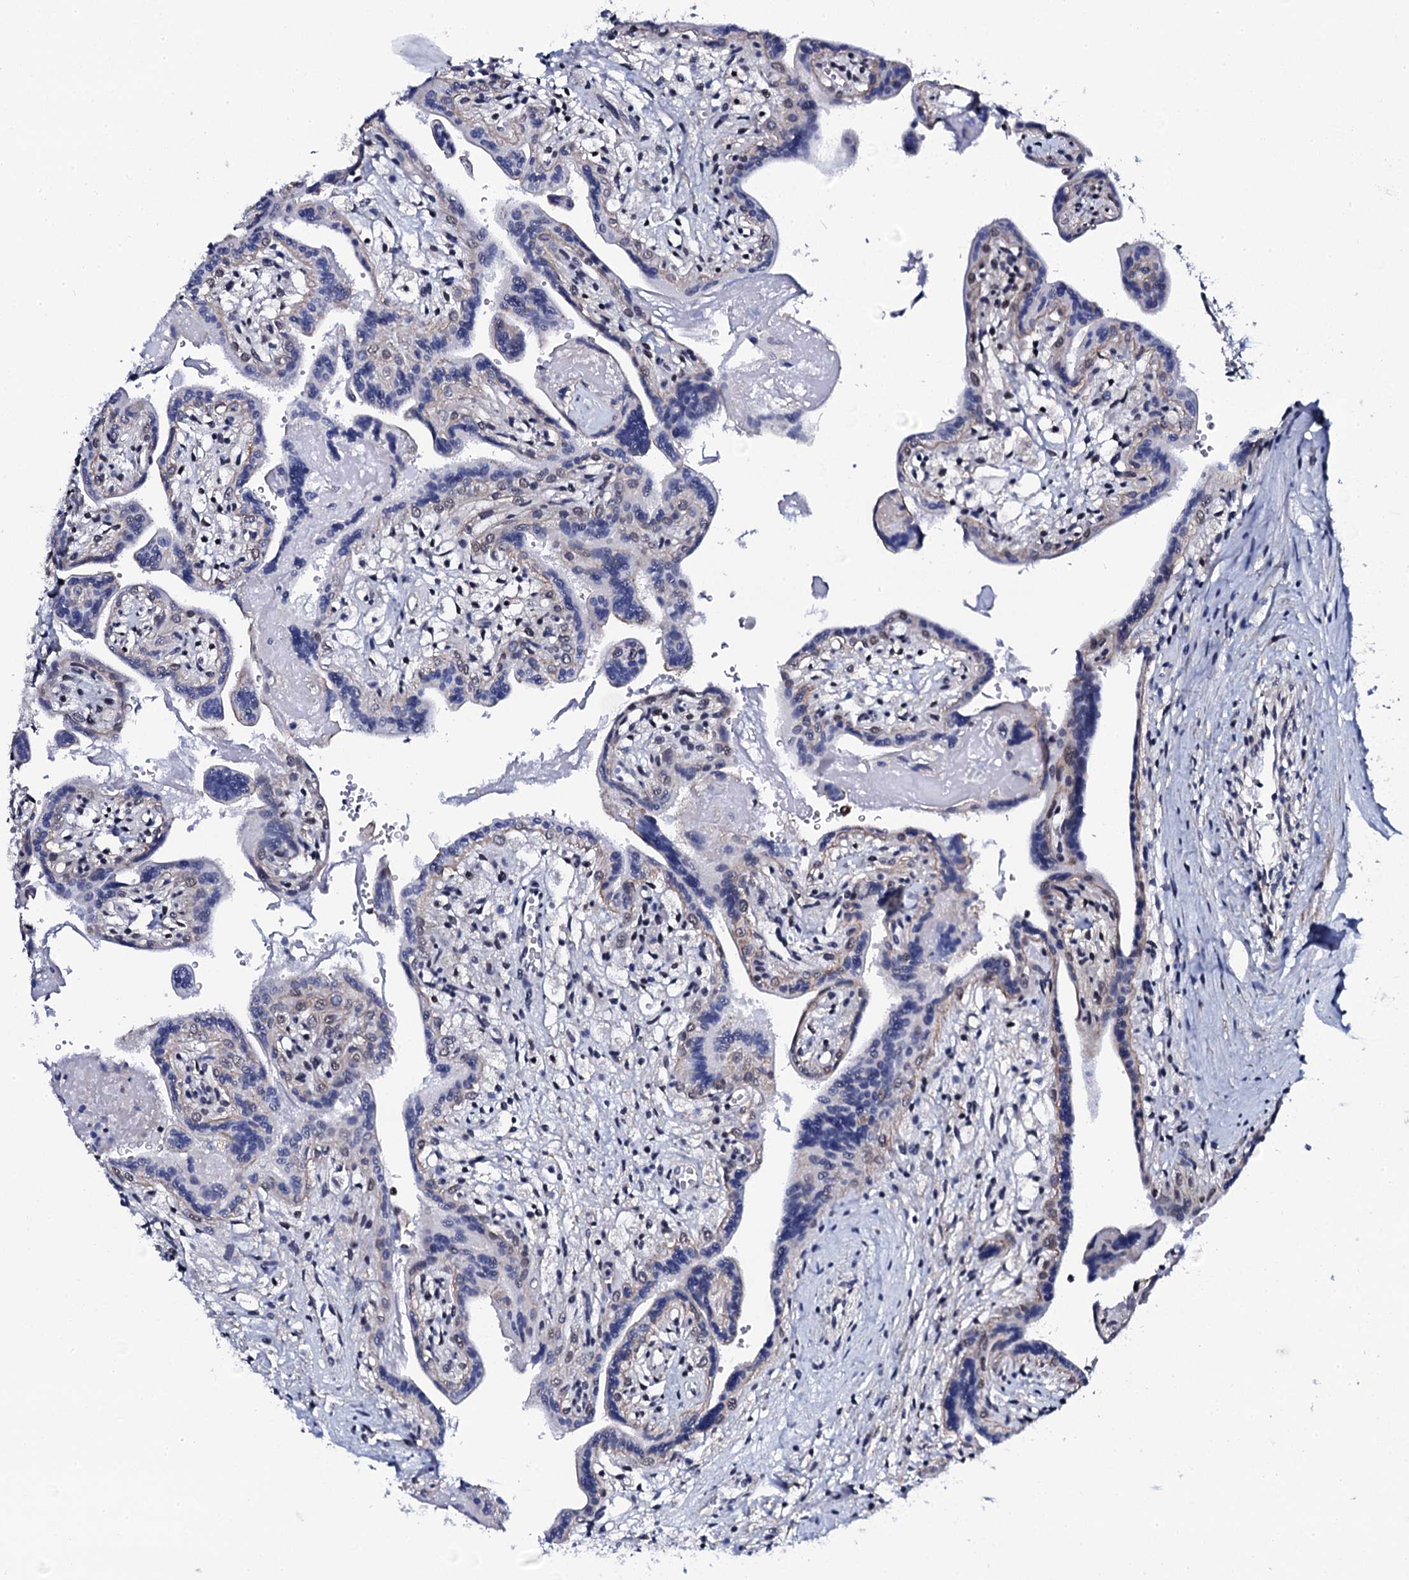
{"staining": {"intensity": "moderate", "quantity": "25%-75%", "location": "nuclear"}, "tissue": "placenta", "cell_type": "Trophoblastic cells", "image_type": "normal", "snomed": [{"axis": "morphology", "description": "Normal tissue, NOS"}, {"axis": "topography", "description": "Placenta"}], "caption": "Immunohistochemistry (DAB (3,3'-diaminobenzidine)) staining of benign placenta exhibits moderate nuclear protein positivity in approximately 25%-75% of trophoblastic cells.", "gene": "CWC15", "patient": {"sex": "female", "age": 37}}